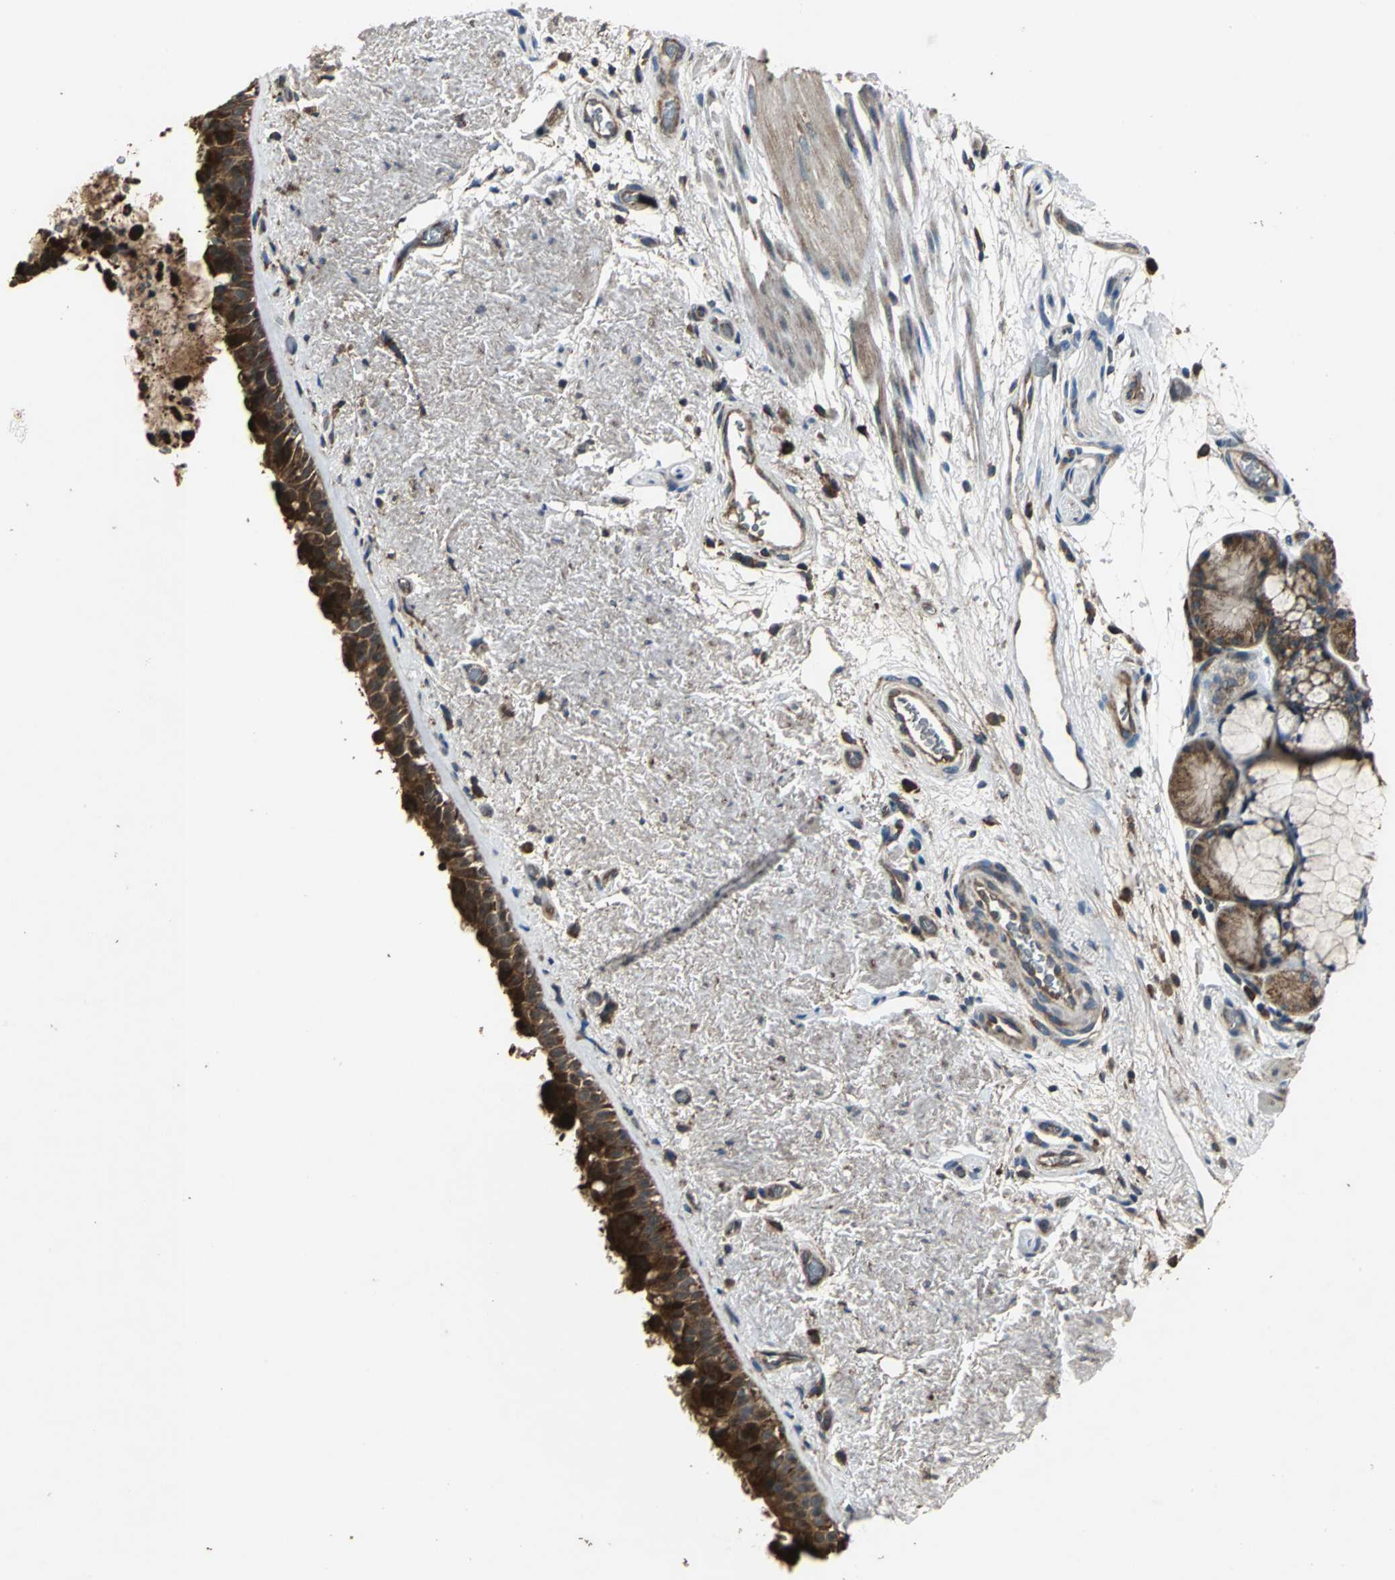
{"staining": {"intensity": "strong", "quantity": ">75%", "location": "cytoplasmic/membranous"}, "tissue": "bronchus", "cell_type": "Respiratory epithelial cells", "image_type": "normal", "snomed": [{"axis": "morphology", "description": "Normal tissue, NOS"}, {"axis": "topography", "description": "Bronchus"}], "caption": "Strong cytoplasmic/membranous expression for a protein is identified in about >75% of respiratory epithelial cells of normal bronchus using immunohistochemistry.", "gene": "ZNF608", "patient": {"sex": "female", "age": 54}}